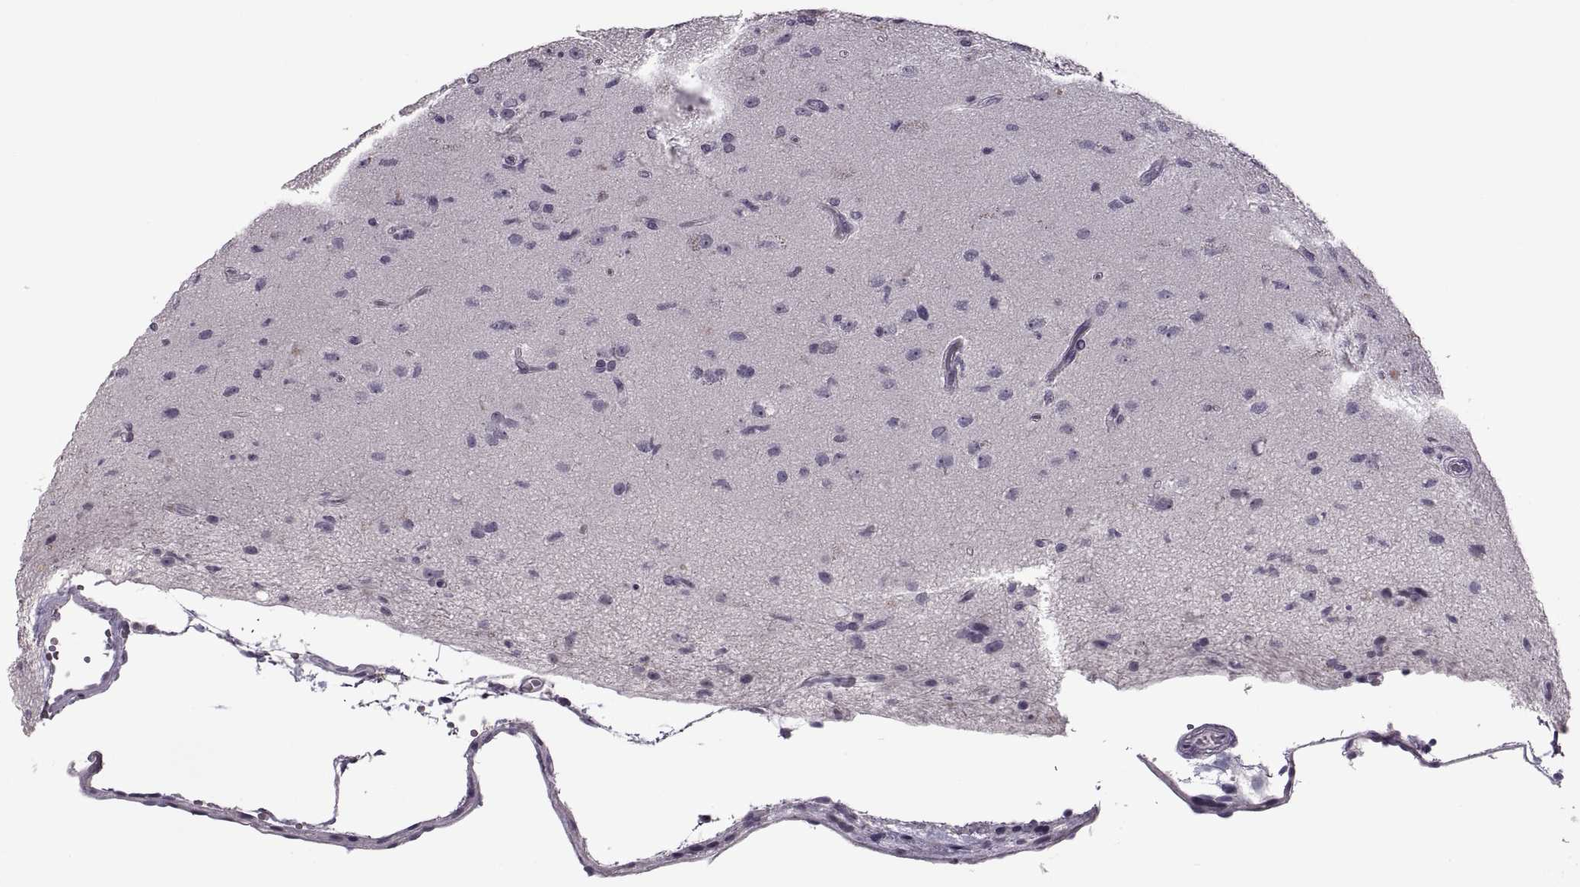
{"staining": {"intensity": "negative", "quantity": "none", "location": "none"}, "tissue": "glioma", "cell_type": "Tumor cells", "image_type": "cancer", "snomed": [{"axis": "morphology", "description": "Glioma, malignant, High grade"}, {"axis": "topography", "description": "Brain"}], "caption": "An immunohistochemistry (IHC) histopathology image of high-grade glioma (malignant) is shown. There is no staining in tumor cells of high-grade glioma (malignant).", "gene": "PAGE5", "patient": {"sex": "male", "age": 56}}